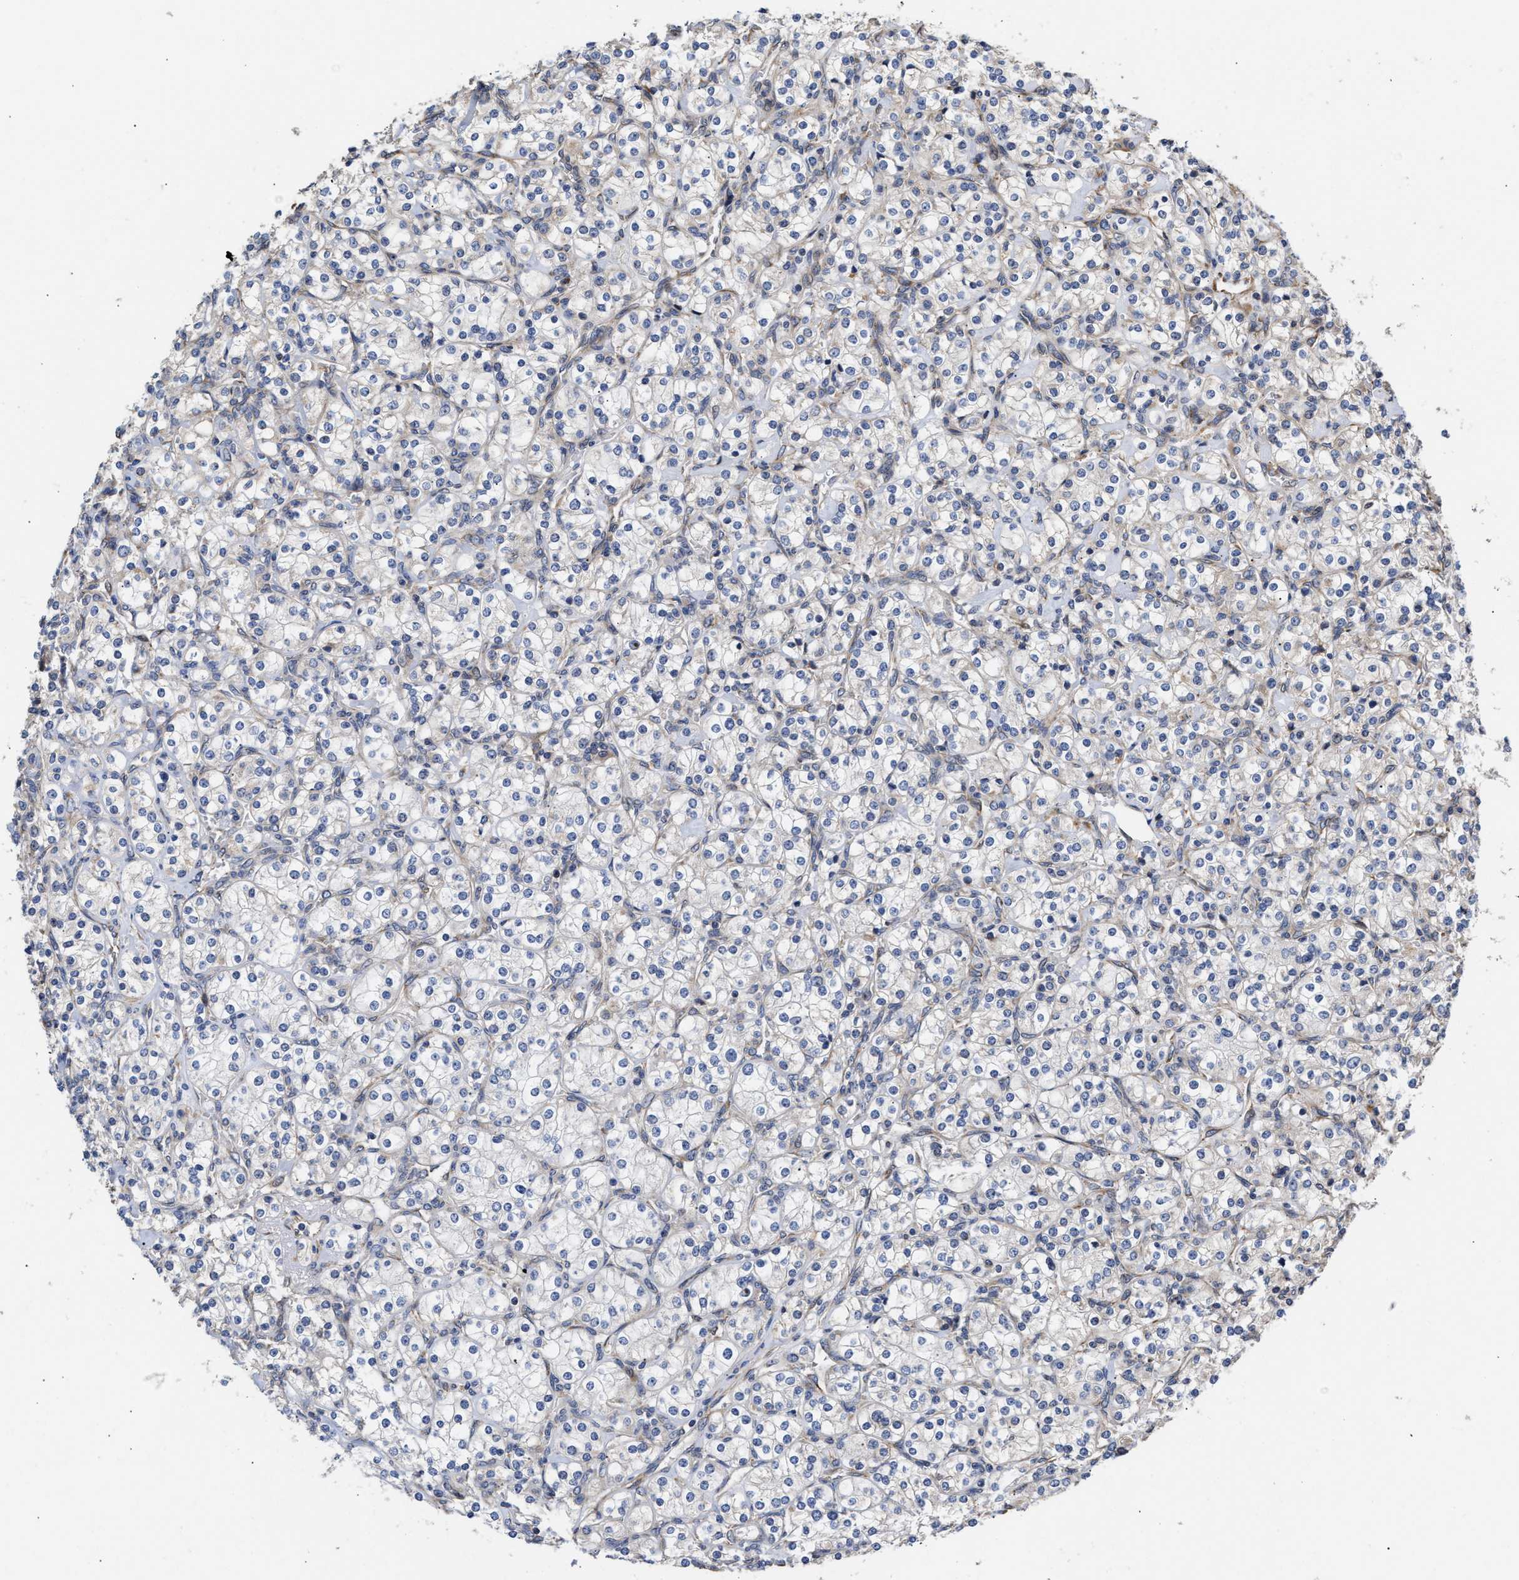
{"staining": {"intensity": "negative", "quantity": "none", "location": "none"}, "tissue": "renal cancer", "cell_type": "Tumor cells", "image_type": "cancer", "snomed": [{"axis": "morphology", "description": "Adenocarcinoma, NOS"}, {"axis": "topography", "description": "Kidney"}], "caption": "Renal adenocarcinoma was stained to show a protein in brown. There is no significant staining in tumor cells.", "gene": "MALSU1", "patient": {"sex": "male", "age": 77}}